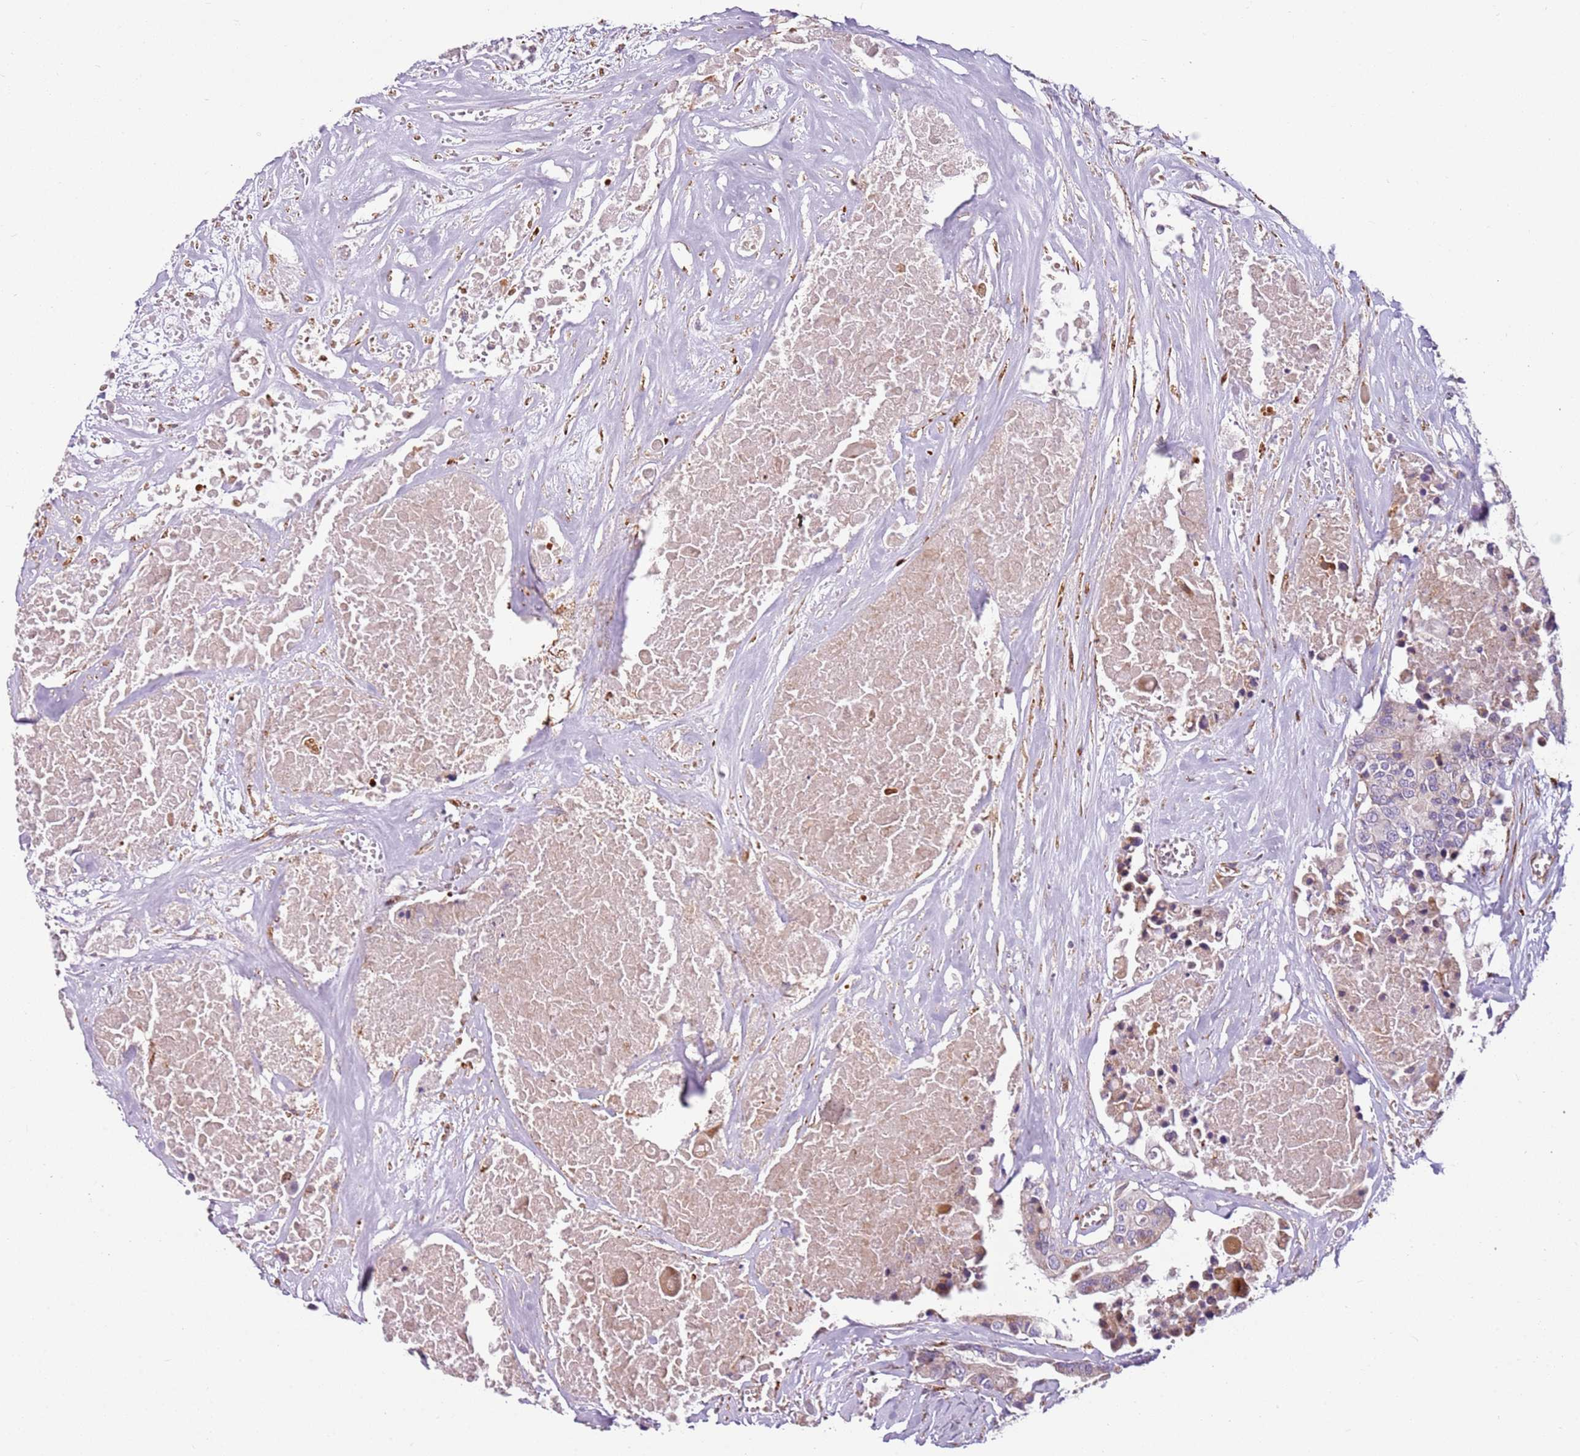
{"staining": {"intensity": "weak", "quantity": "<25%", "location": "cytoplasmic/membranous"}, "tissue": "colorectal cancer", "cell_type": "Tumor cells", "image_type": "cancer", "snomed": [{"axis": "morphology", "description": "Adenocarcinoma, NOS"}, {"axis": "topography", "description": "Colon"}], "caption": "This is an IHC photomicrograph of adenocarcinoma (colorectal). There is no positivity in tumor cells.", "gene": "TMEM200C", "patient": {"sex": "male", "age": 77}}